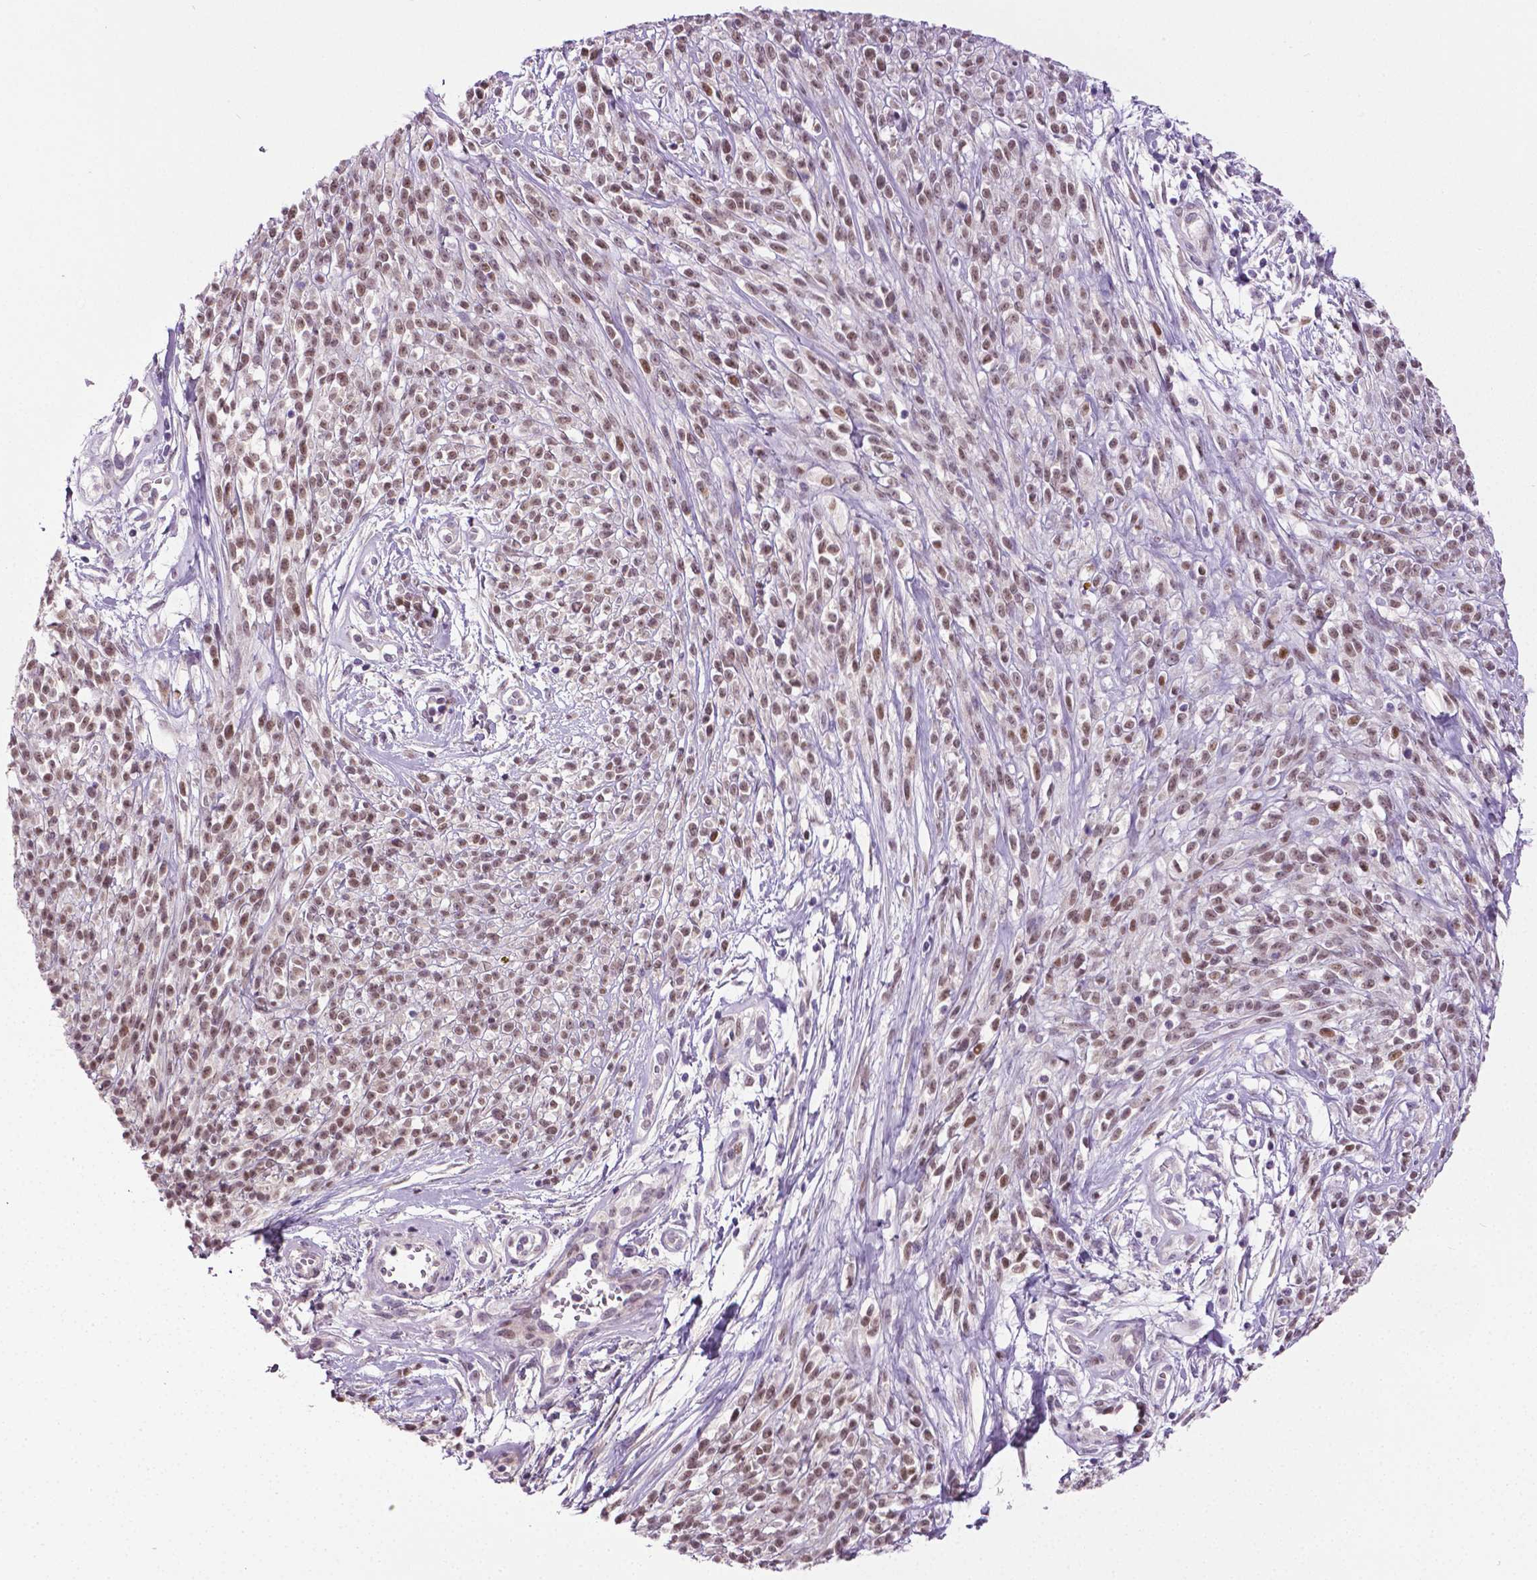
{"staining": {"intensity": "moderate", "quantity": ">75%", "location": "nuclear"}, "tissue": "melanoma", "cell_type": "Tumor cells", "image_type": "cancer", "snomed": [{"axis": "morphology", "description": "Malignant melanoma, NOS"}, {"axis": "topography", "description": "Skin"}, {"axis": "topography", "description": "Skin of trunk"}], "caption": "High-magnification brightfield microscopy of melanoma stained with DAB (brown) and counterstained with hematoxylin (blue). tumor cells exhibit moderate nuclear expression is appreciated in about>75% of cells. The protein of interest is stained brown, and the nuclei are stained in blue (DAB IHC with brightfield microscopy, high magnification).", "gene": "PTGER3", "patient": {"sex": "male", "age": 74}}